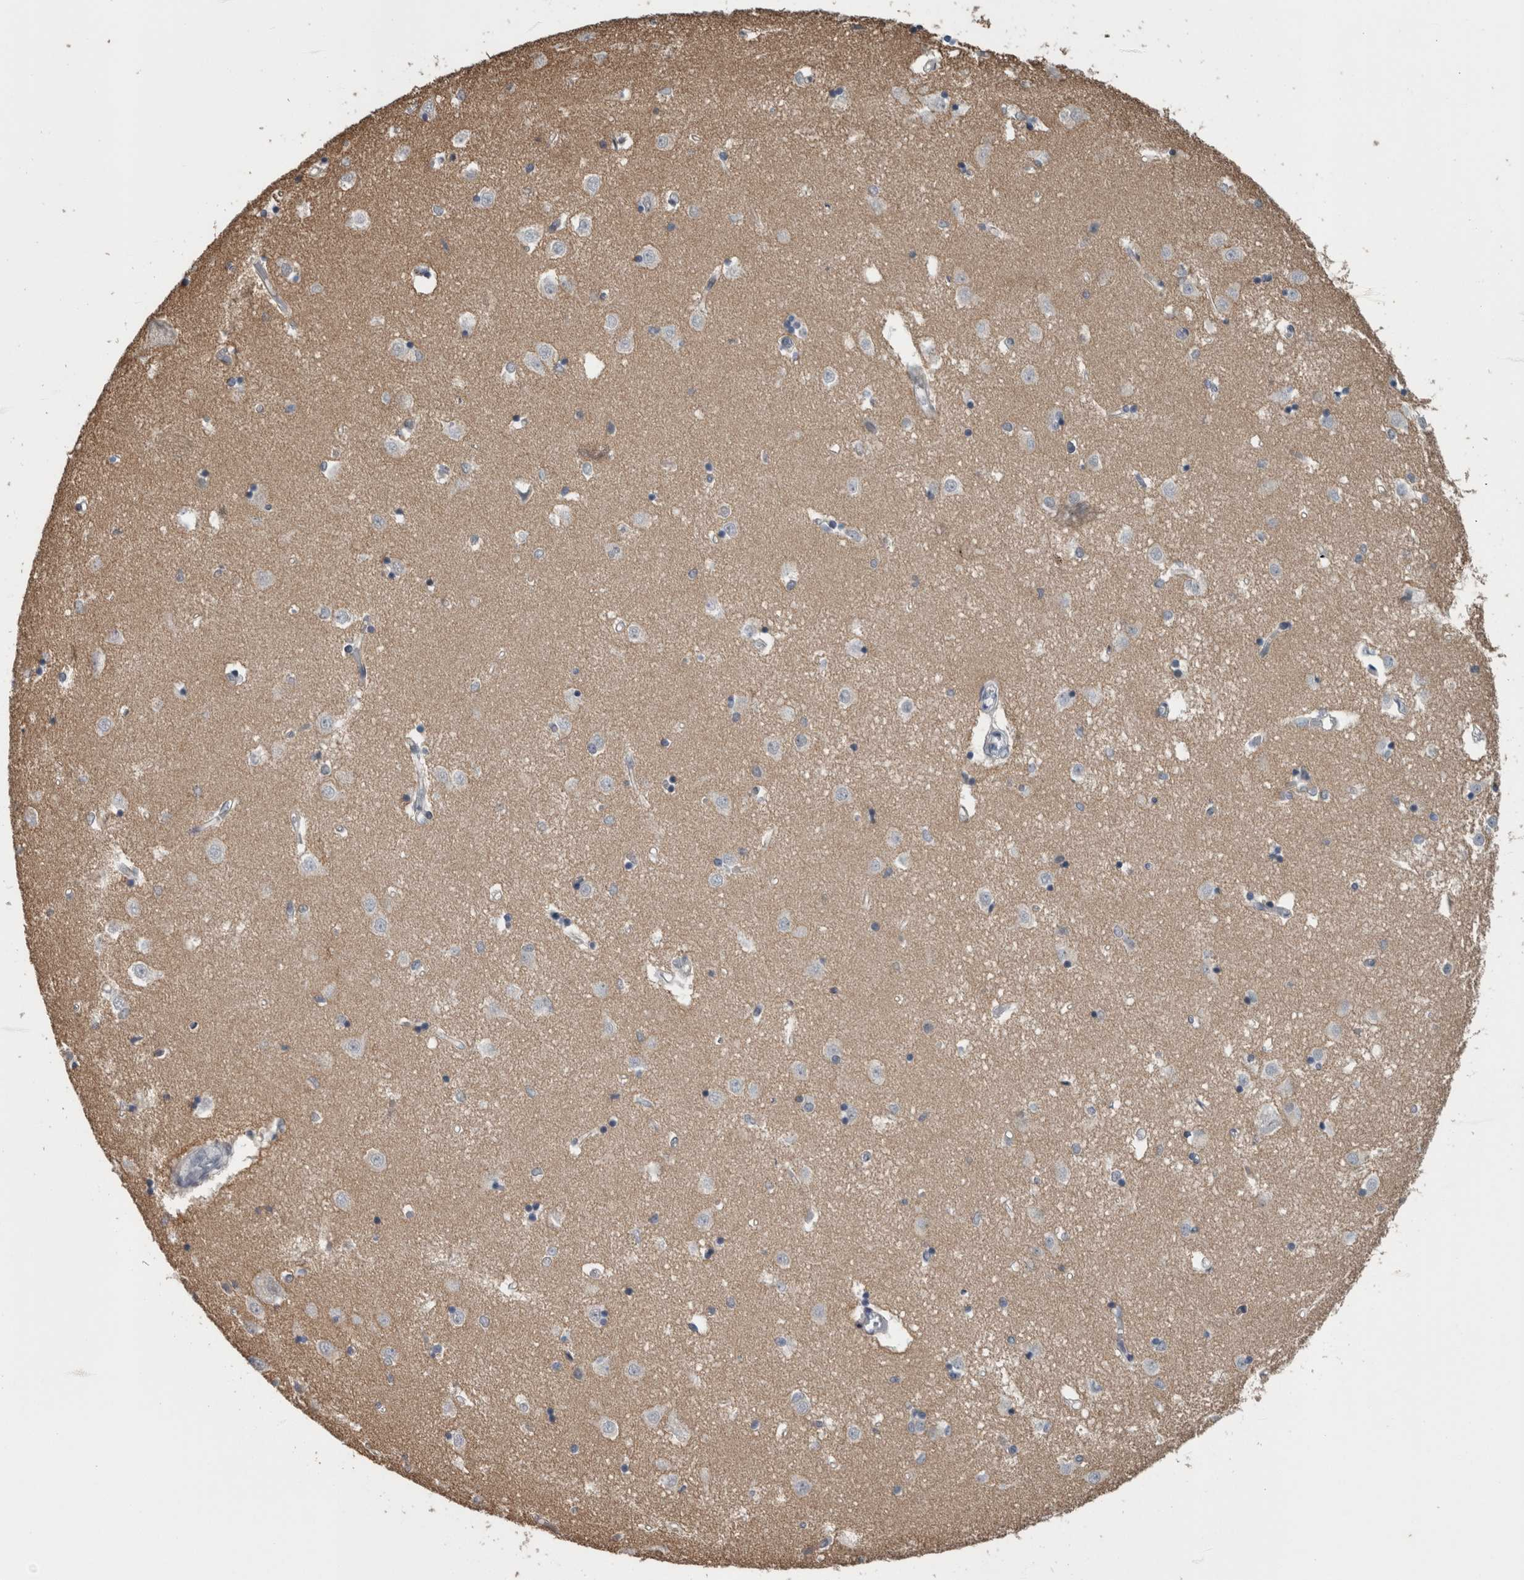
{"staining": {"intensity": "weak", "quantity": "<25%", "location": "nuclear"}, "tissue": "caudate", "cell_type": "Glial cells", "image_type": "normal", "snomed": [{"axis": "morphology", "description": "Normal tissue, NOS"}, {"axis": "topography", "description": "Lateral ventricle wall"}], "caption": "A high-resolution photomicrograph shows immunohistochemistry (IHC) staining of benign caudate, which reveals no significant staining in glial cells. (Brightfield microscopy of DAB (3,3'-diaminobenzidine) immunohistochemistry at high magnification).", "gene": "ACSF2", "patient": {"sex": "male", "age": 45}}